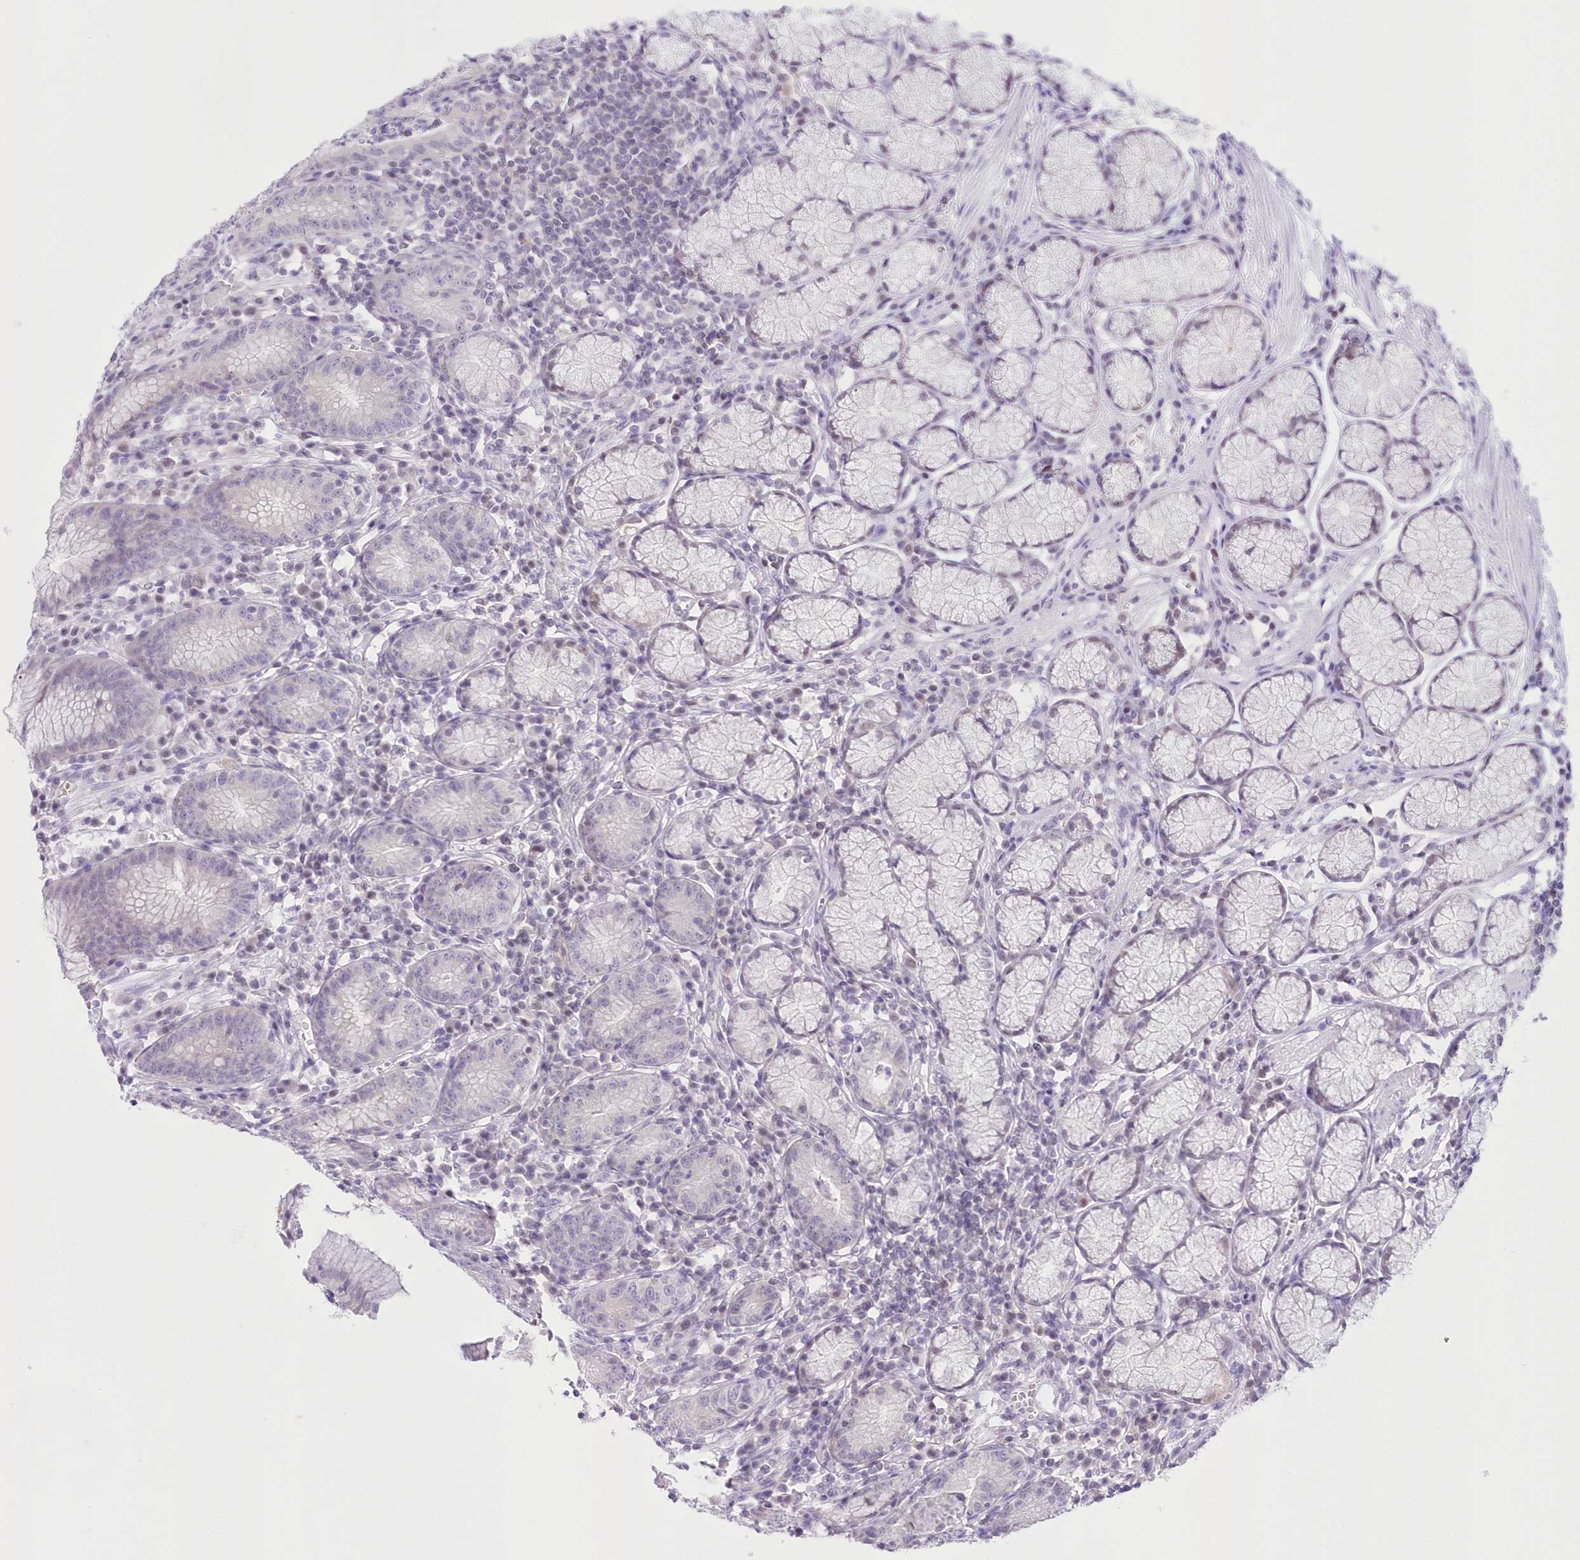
{"staining": {"intensity": "negative", "quantity": "none", "location": "none"}, "tissue": "stomach", "cell_type": "Glandular cells", "image_type": "normal", "snomed": [{"axis": "morphology", "description": "Normal tissue, NOS"}, {"axis": "topography", "description": "Stomach"}], "caption": "Immunohistochemical staining of benign human stomach reveals no significant expression in glandular cells. (DAB immunohistochemistry (IHC) with hematoxylin counter stain).", "gene": "UBA6", "patient": {"sex": "male", "age": 55}}